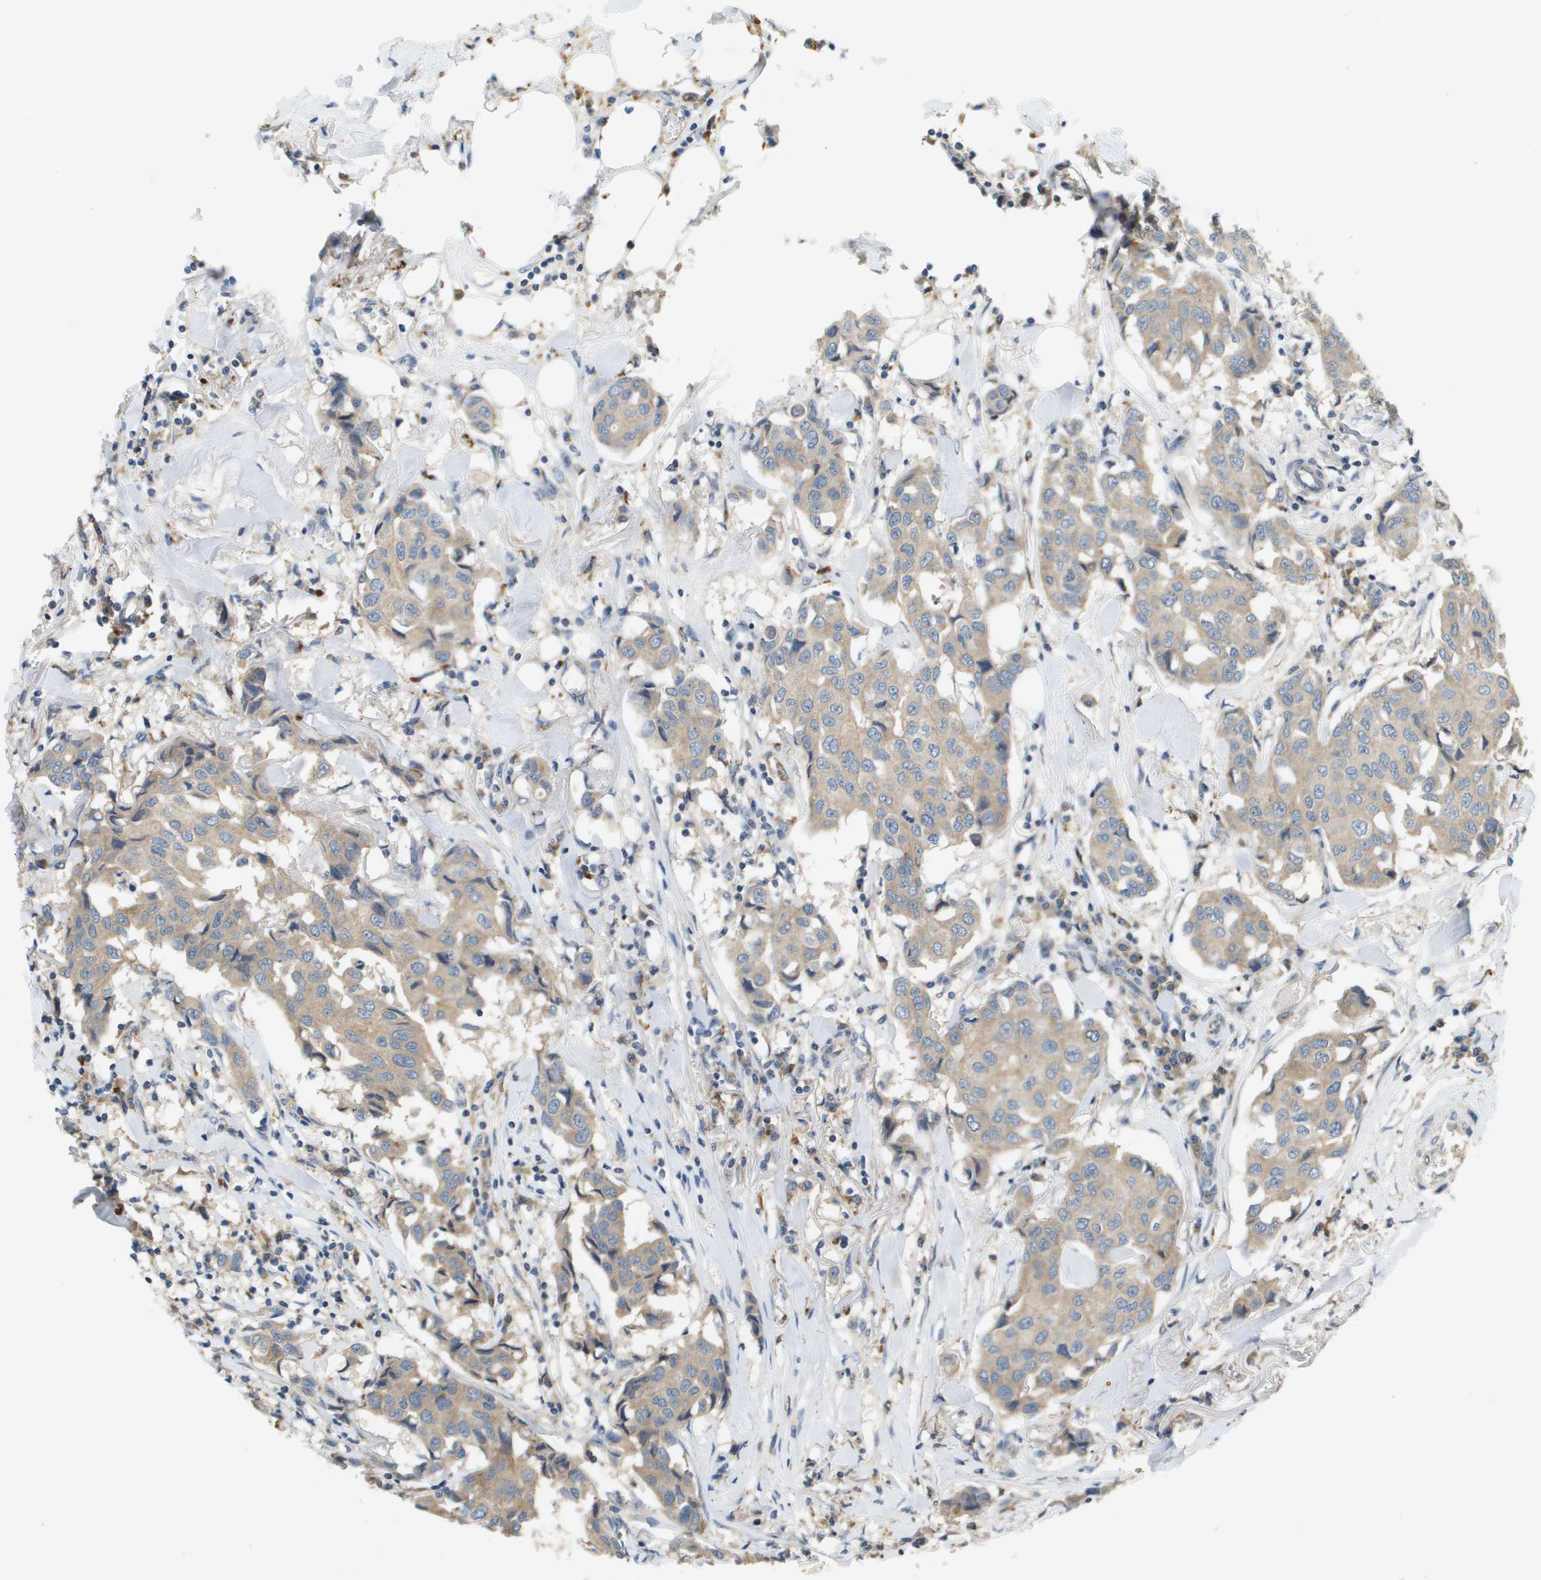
{"staining": {"intensity": "weak", "quantity": "25%-75%", "location": "cytoplasmic/membranous"}, "tissue": "breast cancer", "cell_type": "Tumor cells", "image_type": "cancer", "snomed": [{"axis": "morphology", "description": "Duct carcinoma"}, {"axis": "topography", "description": "Breast"}], "caption": "An immunohistochemistry (IHC) photomicrograph of tumor tissue is shown. Protein staining in brown shows weak cytoplasmic/membranous positivity in infiltrating ductal carcinoma (breast) within tumor cells.", "gene": "SLC25A20", "patient": {"sex": "female", "age": 80}}